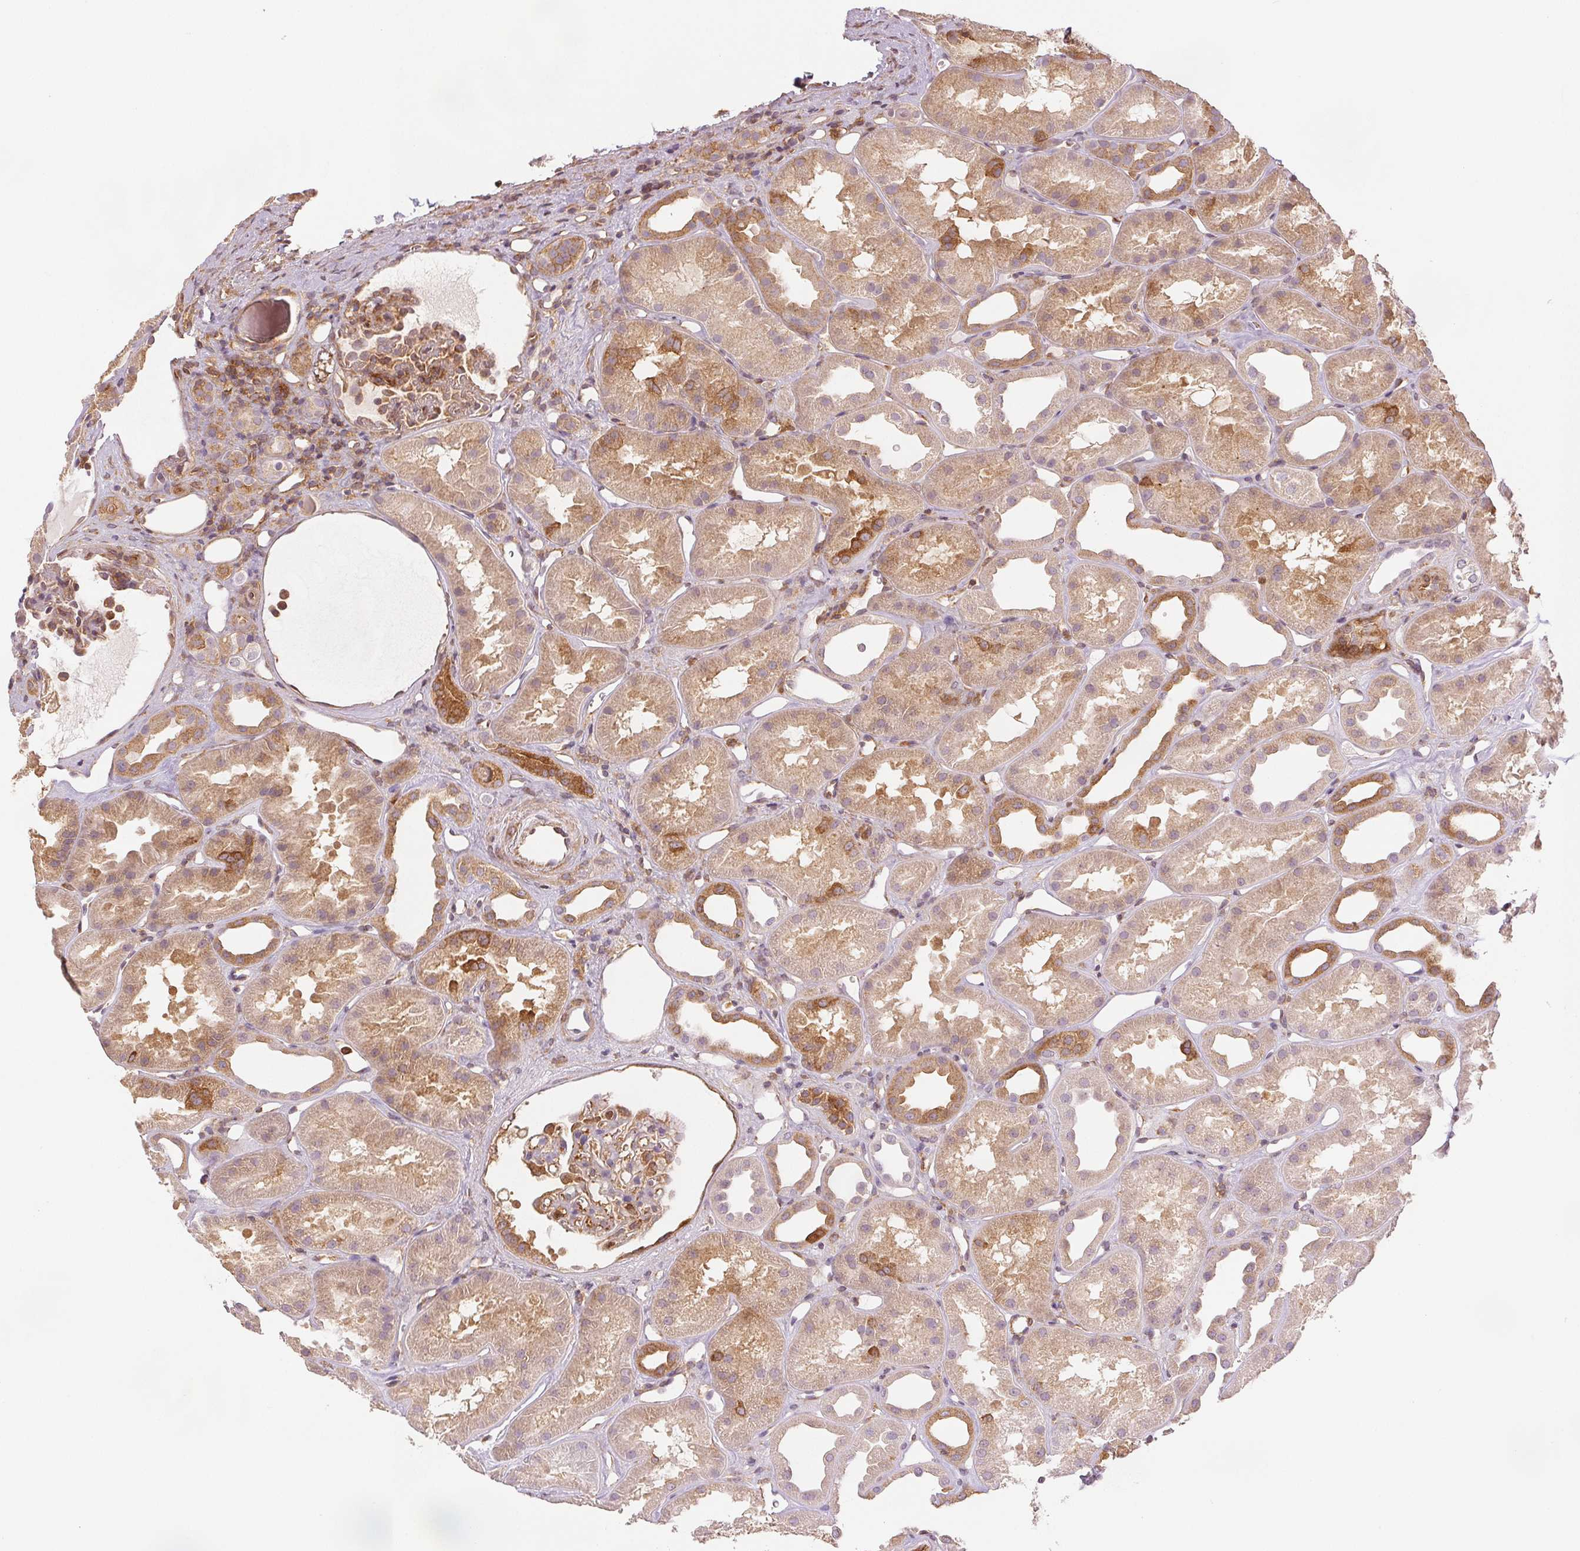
{"staining": {"intensity": "moderate", "quantity": "25%-75%", "location": "cytoplasmic/membranous"}, "tissue": "kidney", "cell_type": "Cells in glomeruli", "image_type": "normal", "snomed": [{"axis": "morphology", "description": "Normal tissue, NOS"}, {"axis": "topography", "description": "Kidney"}], "caption": "Immunohistochemistry (DAB) staining of benign kidney shows moderate cytoplasmic/membranous protein staining in about 25%-75% of cells in glomeruli.", "gene": "DIAPH2", "patient": {"sex": "male", "age": 61}}